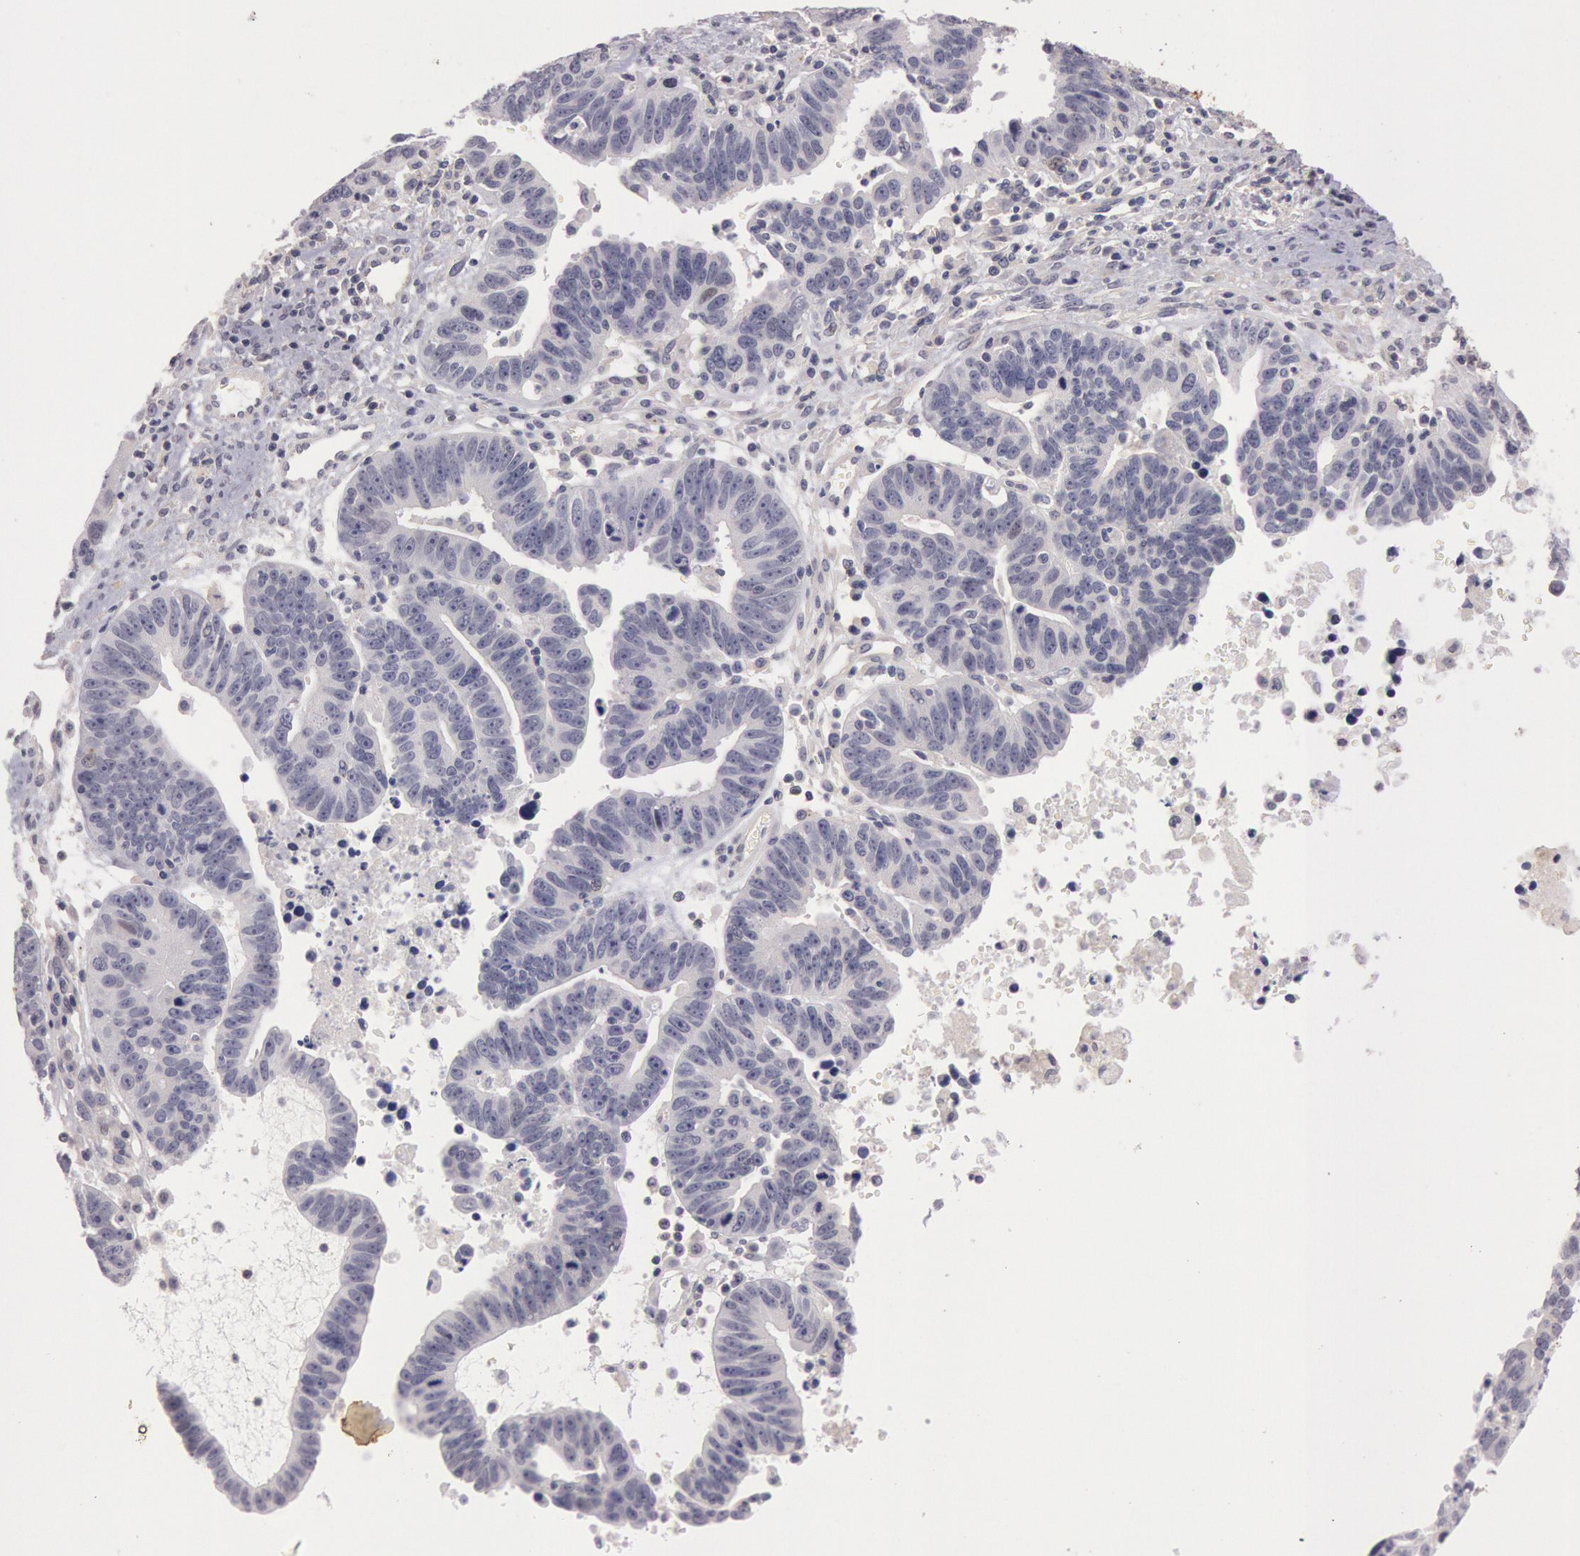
{"staining": {"intensity": "negative", "quantity": "none", "location": "none"}, "tissue": "ovarian cancer", "cell_type": "Tumor cells", "image_type": "cancer", "snomed": [{"axis": "morphology", "description": "Carcinoma, endometroid"}, {"axis": "morphology", "description": "Cystadenocarcinoma, serous, NOS"}, {"axis": "topography", "description": "Ovary"}], "caption": "Ovarian serous cystadenocarcinoma stained for a protein using immunohistochemistry (IHC) demonstrates no staining tumor cells.", "gene": "TRIB2", "patient": {"sex": "female", "age": 45}}